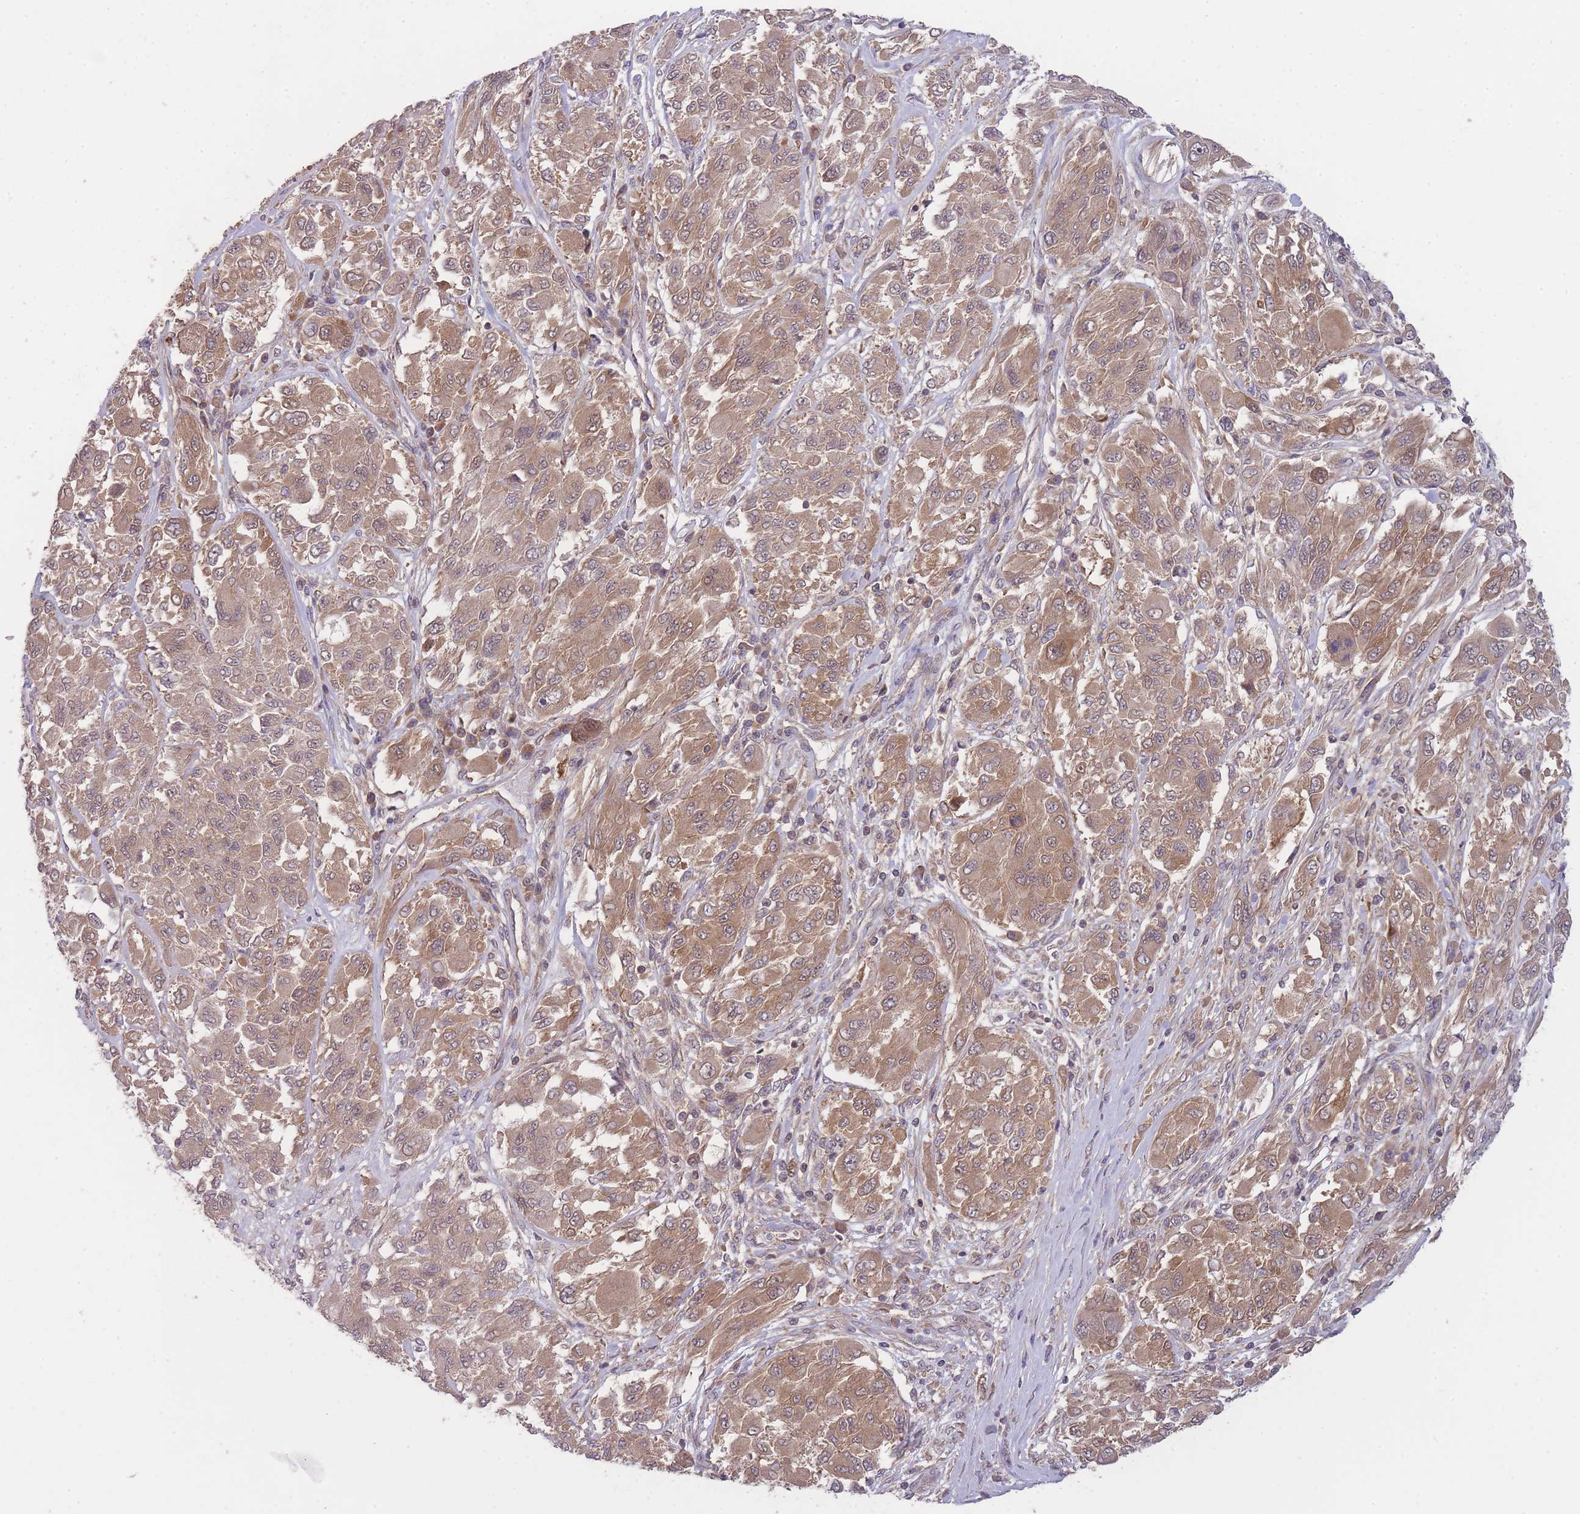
{"staining": {"intensity": "weak", "quantity": ">75%", "location": "cytoplasmic/membranous"}, "tissue": "melanoma", "cell_type": "Tumor cells", "image_type": "cancer", "snomed": [{"axis": "morphology", "description": "Malignant melanoma, NOS"}, {"axis": "topography", "description": "Skin"}], "caption": "An immunohistochemistry (IHC) image of tumor tissue is shown. Protein staining in brown labels weak cytoplasmic/membranous positivity in melanoma within tumor cells. The protein is shown in brown color, while the nuclei are stained blue.", "gene": "PFDN6", "patient": {"sex": "female", "age": 91}}